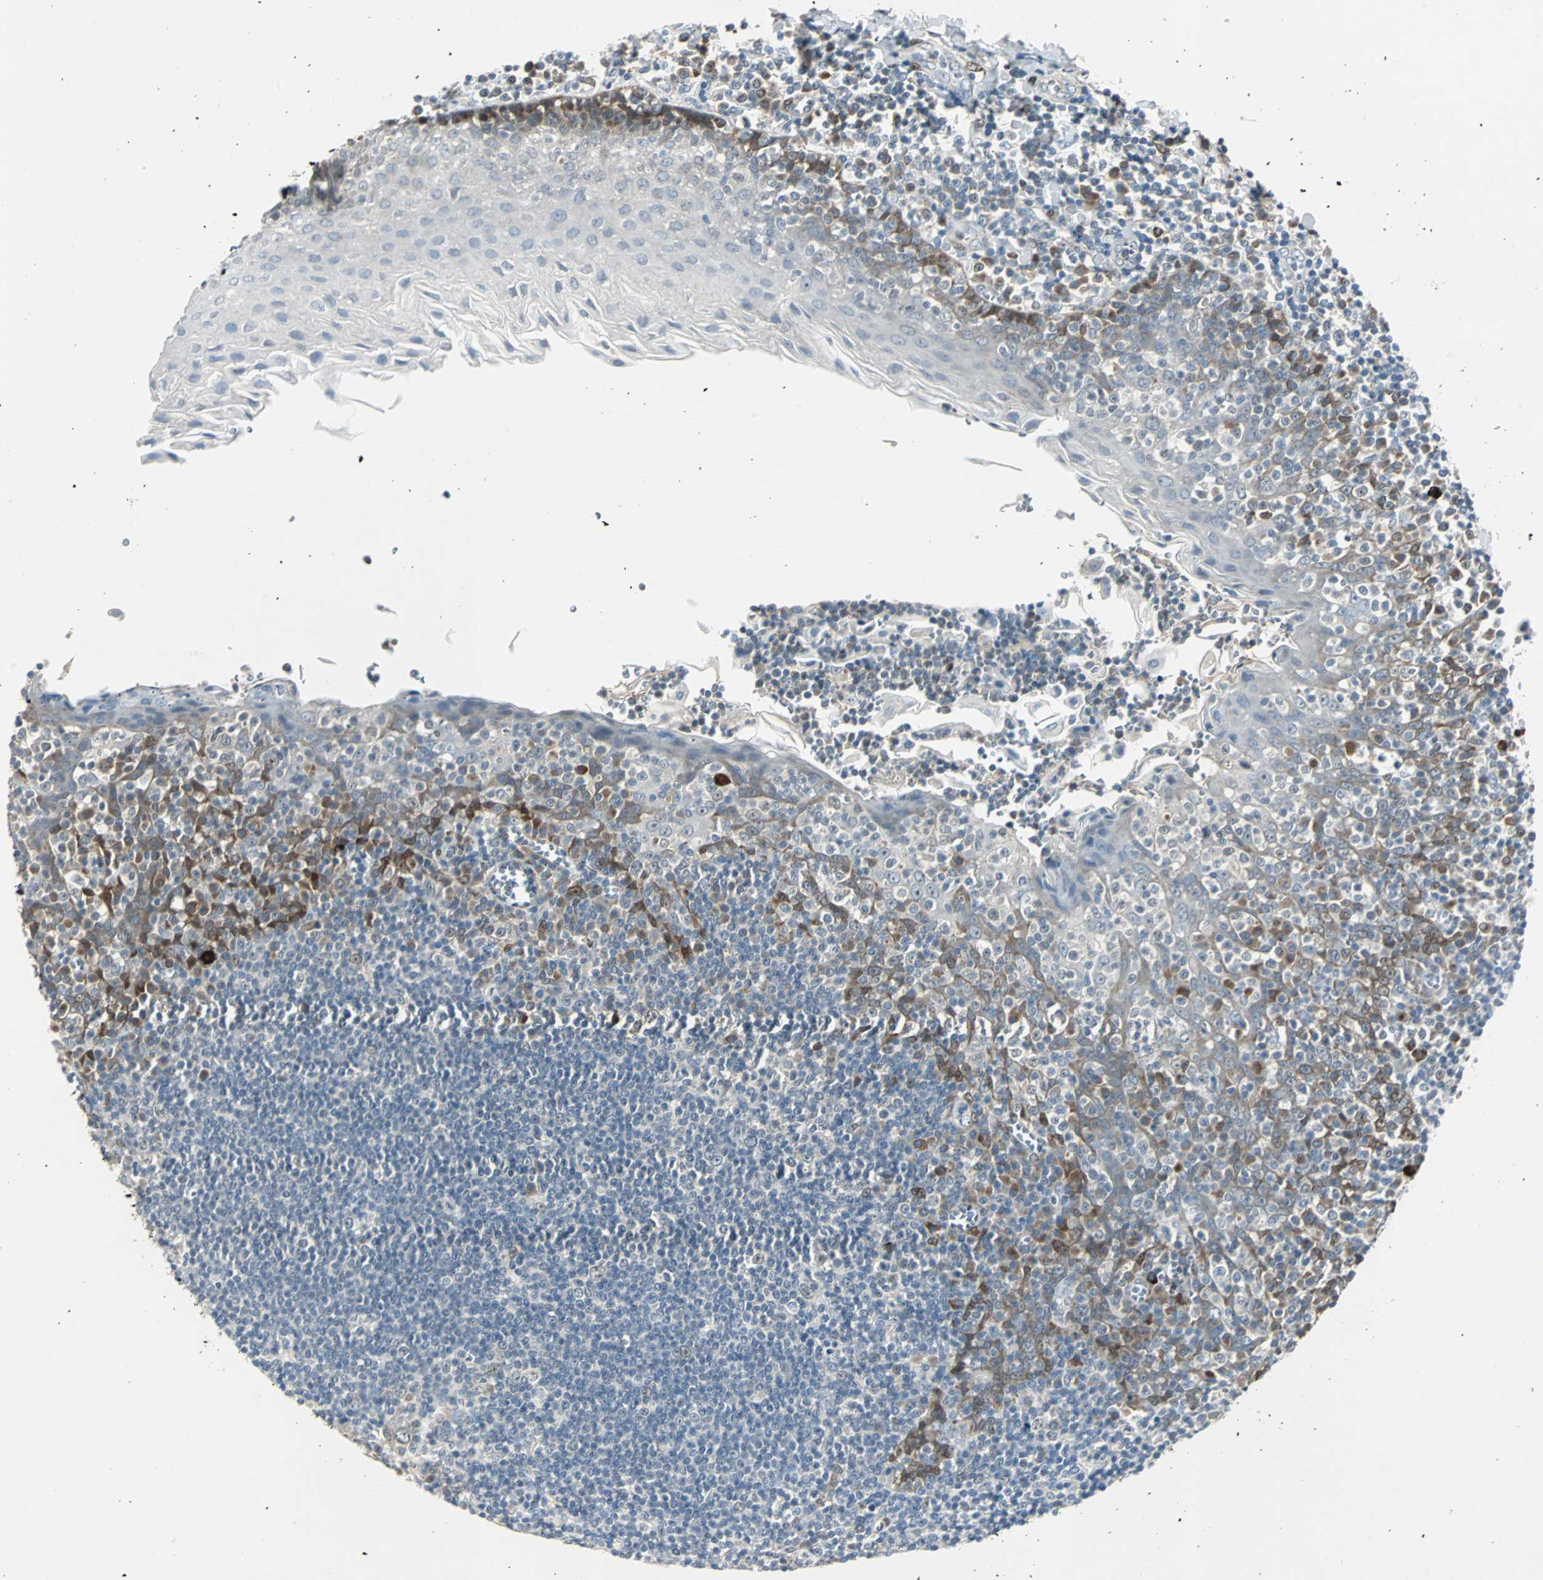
{"staining": {"intensity": "moderate", "quantity": "<25%", "location": "cytoplasmic/membranous"}, "tissue": "oral mucosa", "cell_type": "Squamous epithelial cells", "image_type": "normal", "snomed": [{"axis": "morphology", "description": "Normal tissue, NOS"}, {"axis": "topography", "description": "Oral tissue"}], "caption": "IHC of benign human oral mucosa reveals low levels of moderate cytoplasmic/membranous positivity in approximately <25% of squamous epithelial cells. The protein is shown in brown color, while the nuclei are stained blue.", "gene": "FHL2", "patient": {"sex": "male", "age": 20}}